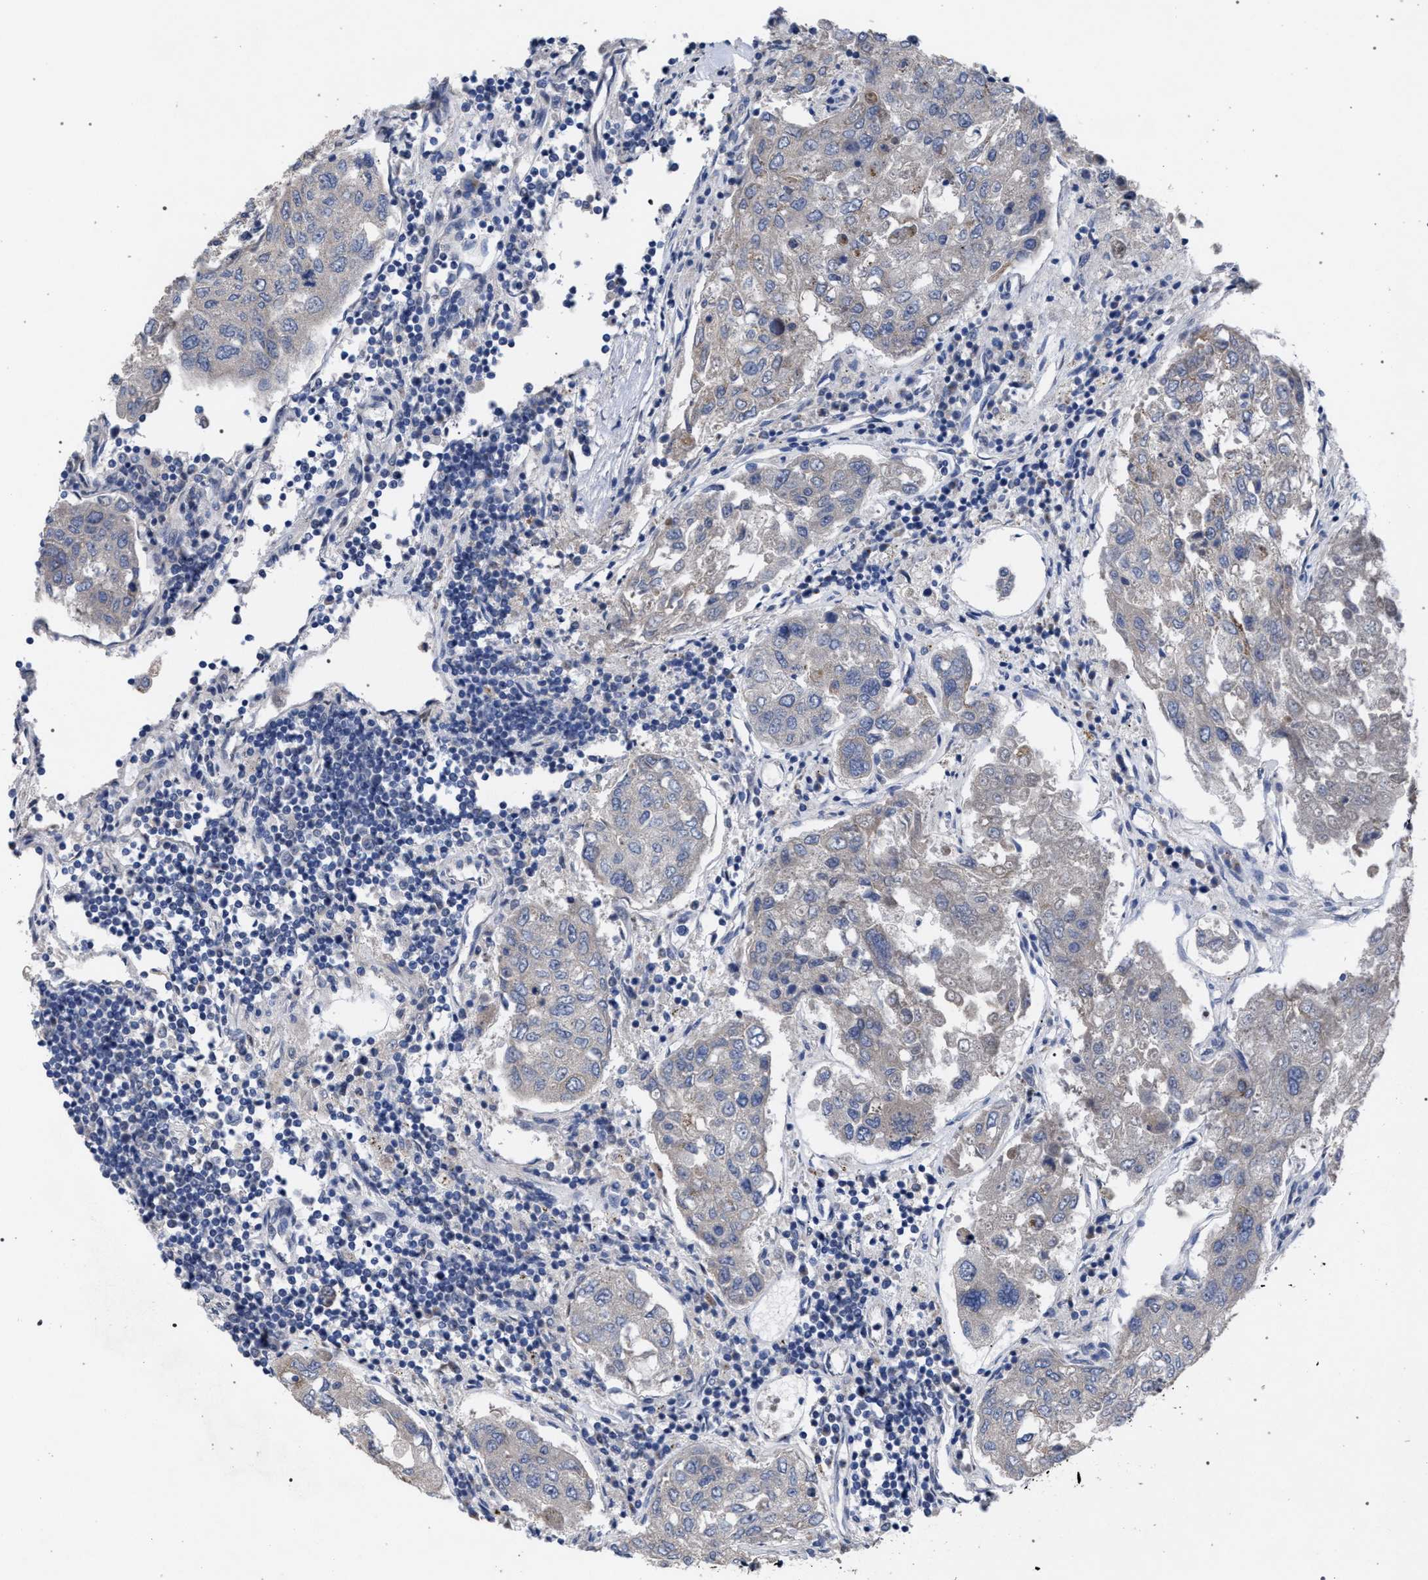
{"staining": {"intensity": "negative", "quantity": "none", "location": "none"}, "tissue": "urothelial cancer", "cell_type": "Tumor cells", "image_type": "cancer", "snomed": [{"axis": "morphology", "description": "Urothelial carcinoma, High grade"}, {"axis": "topography", "description": "Lymph node"}, {"axis": "topography", "description": "Urinary bladder"}], "caption": "Urothelial cancer stained for a protein using immunohistochemistry (IHC) displays no positivity tumor cells.", "gene": "GOLGA2", "patient": {"sex": "male", "age": 51}}